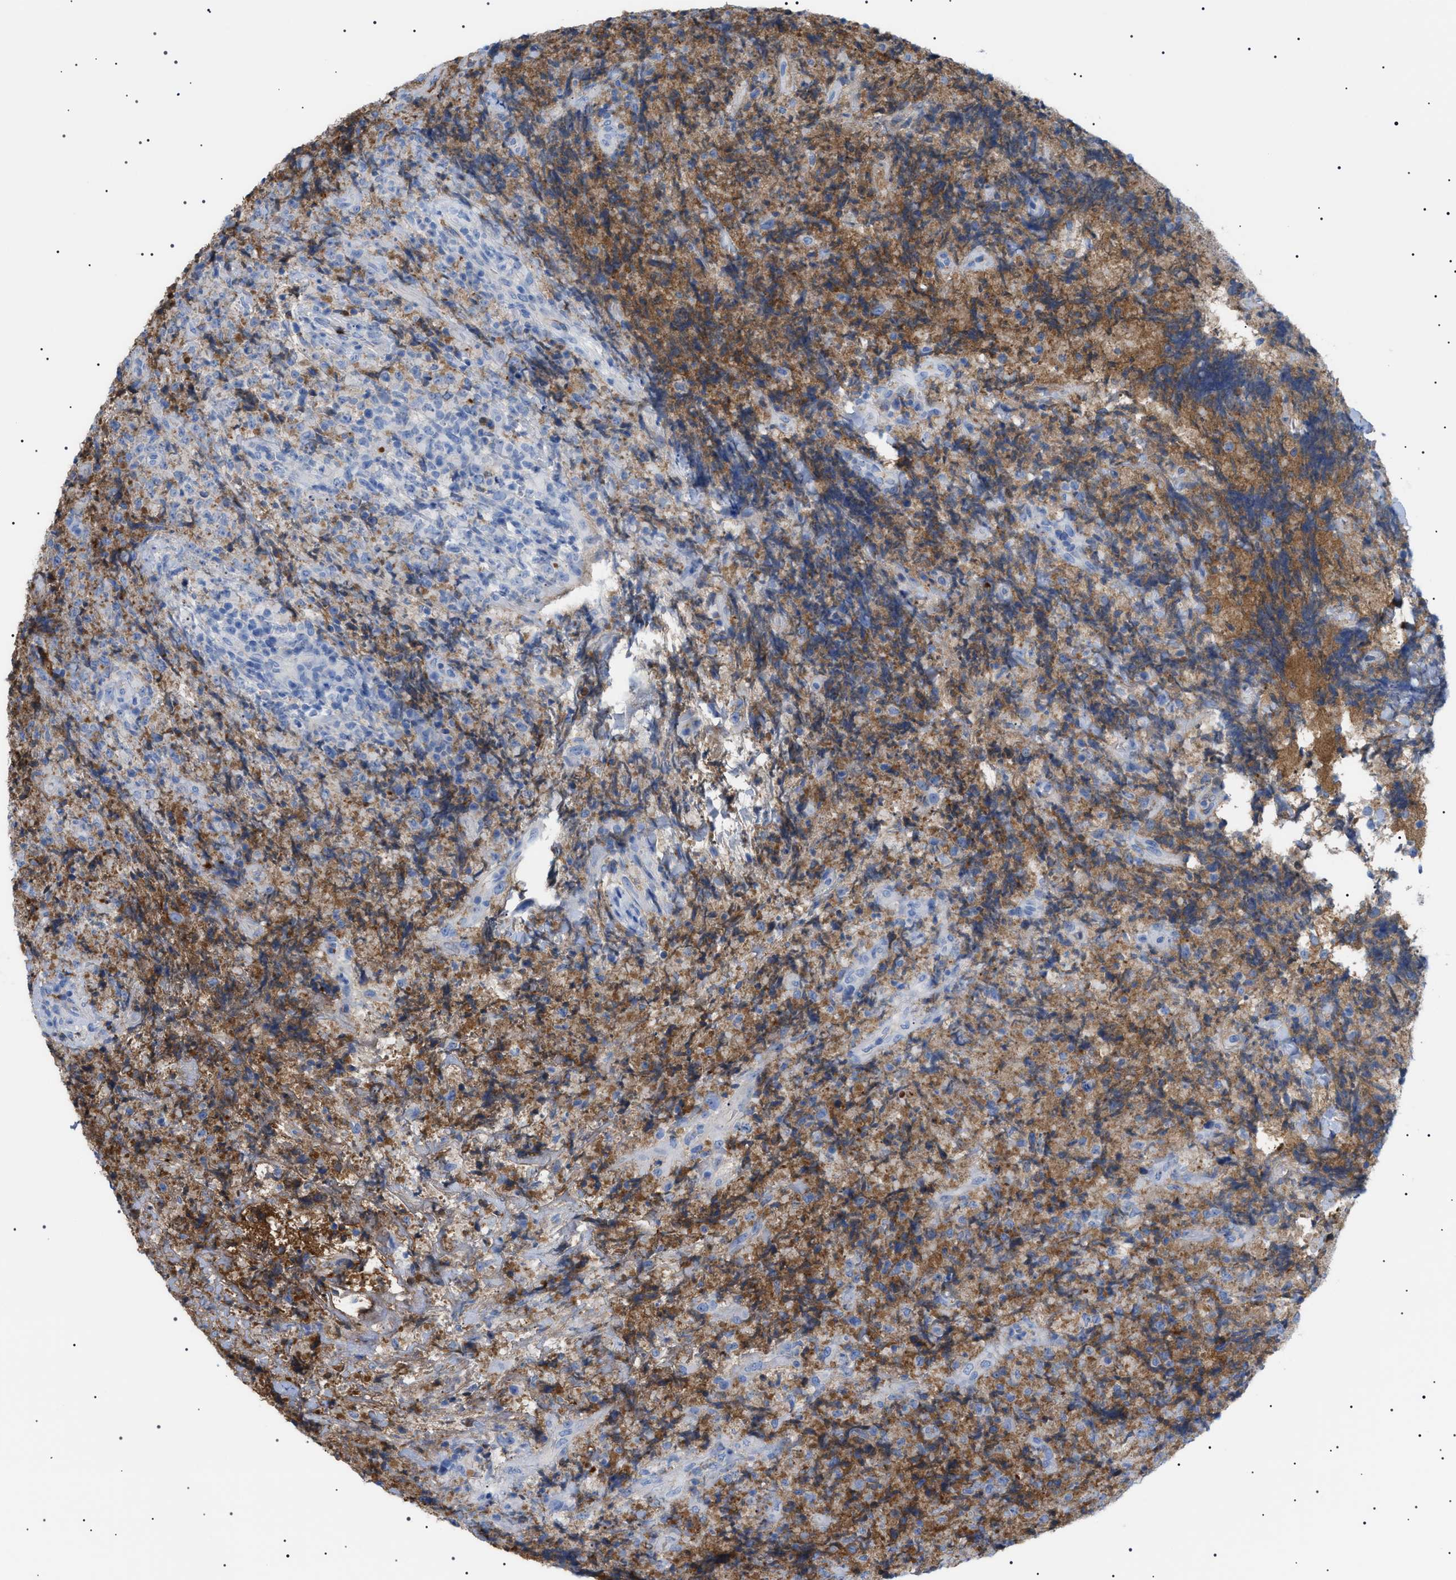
{"staining": {"intensity": "moderate", "quantity": "25%-75%", "location": "cytoplasmic/membranous"}, "tissue": "lymphoma", "cell_type": "Tumor cells", "image_type": "cancer", "snomed": [{"axis": "morphology", "description": "Malignant lymphoma, non-Hodgkin's type, High grade"}, {"axis": "topography", "description": "Tonsil"}], "caption": "Malignant lymphoma, non-Hodgkin's type (high-grade) was stained to show a protein in brown. There is medium levels of moderate cytoplasmic/membranous staining in about 25%-75% of tumor cells.", "gene": "LPA", "patient": {"sex": "female", "age": 36}}